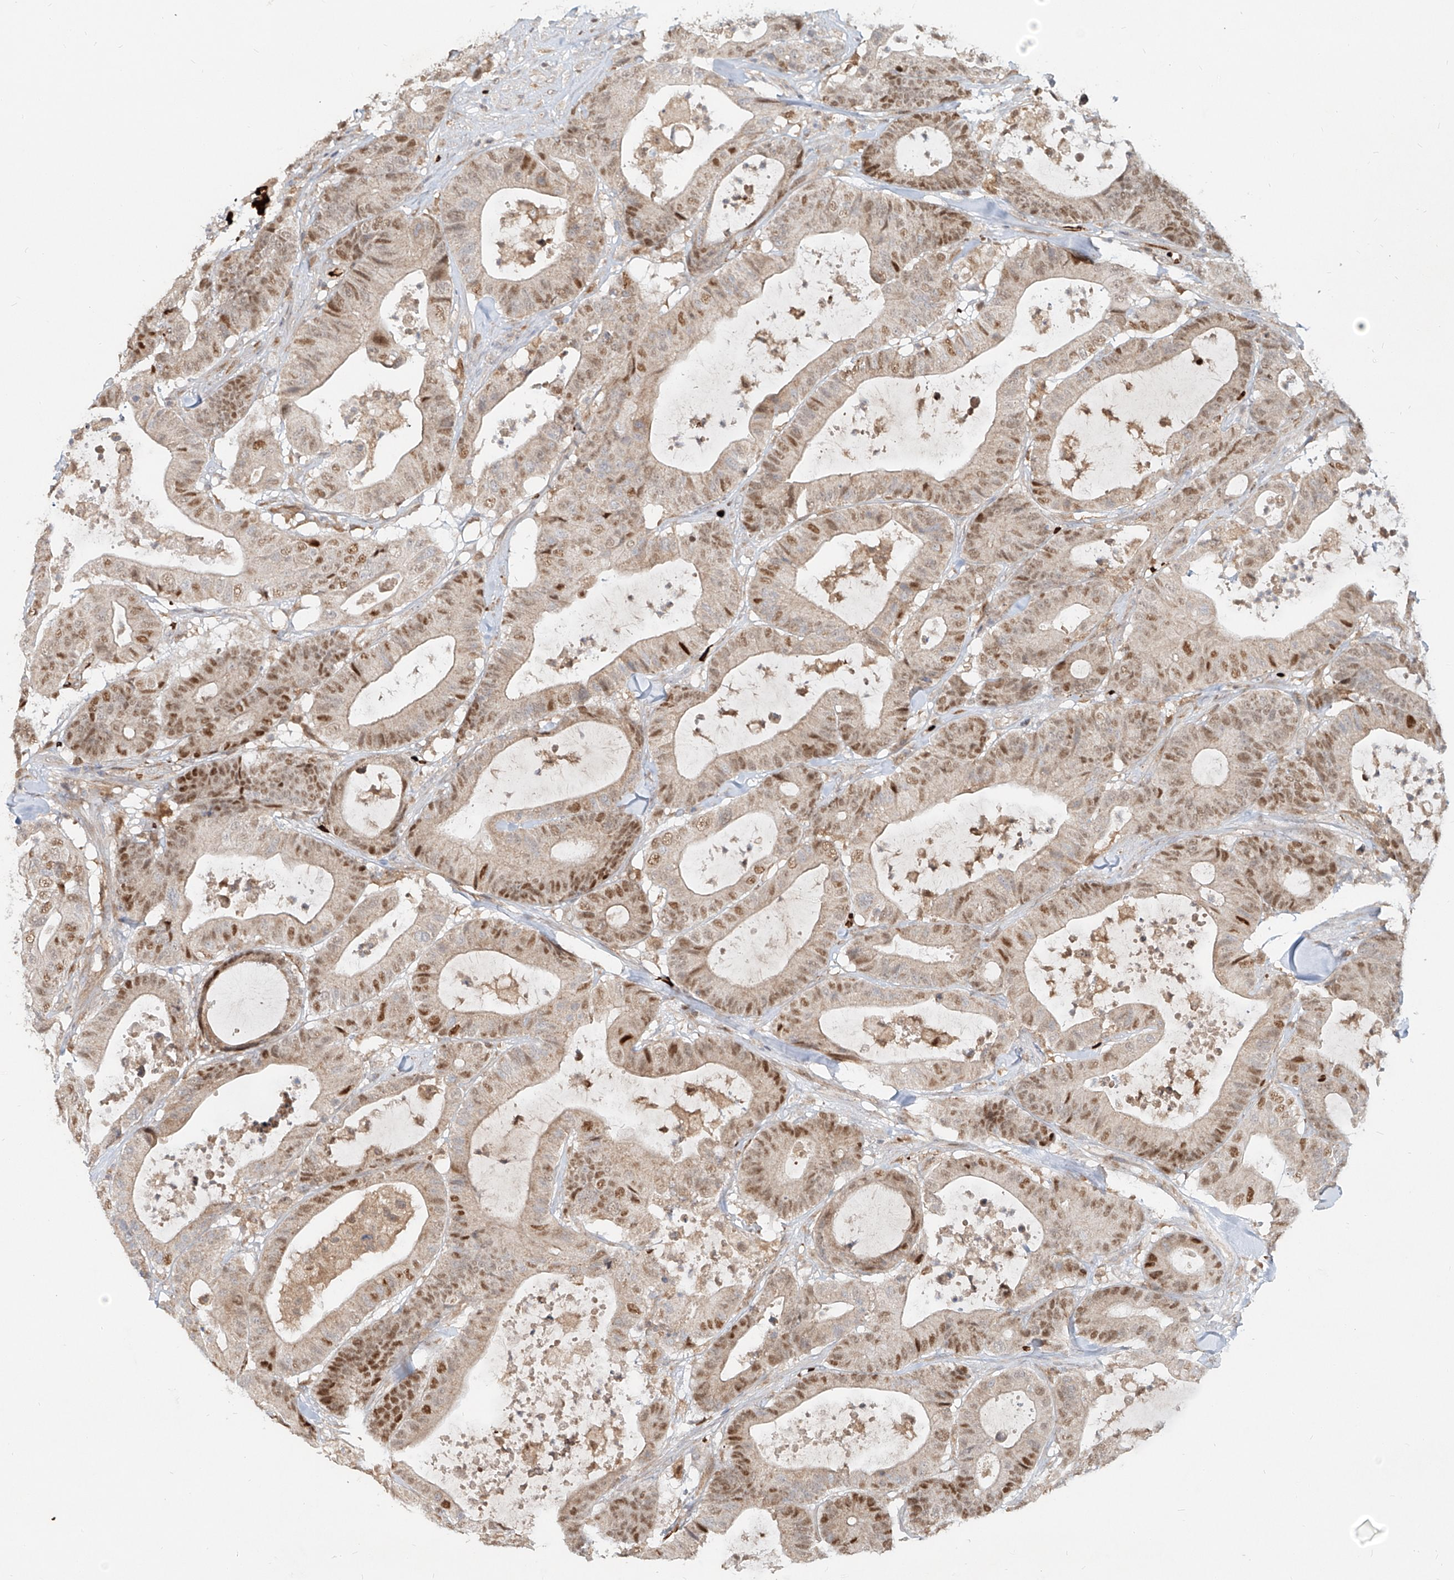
{"staining": {"intensity": "moderate", "quantity": ">75%", "location": "cytoplasmic/membranous,nuclear"}, "tissue": "colorectal cancer", "cell_type": "Tumor cells", "image_type": "cancer", "snomed": [{"axis": "morphology", "description": "Adenocarcinoma, NOS"}, {"axis": "topography", "description": "Colon"}], "caption": "A histopathology image of colorectal adenocarcinoma stained for a protein shows moderate cytoplasmic/membranous and nuclear brown staining in tumor cells.", "gene": "FGD2", "patient": {"sex": "female", "age": 84}}